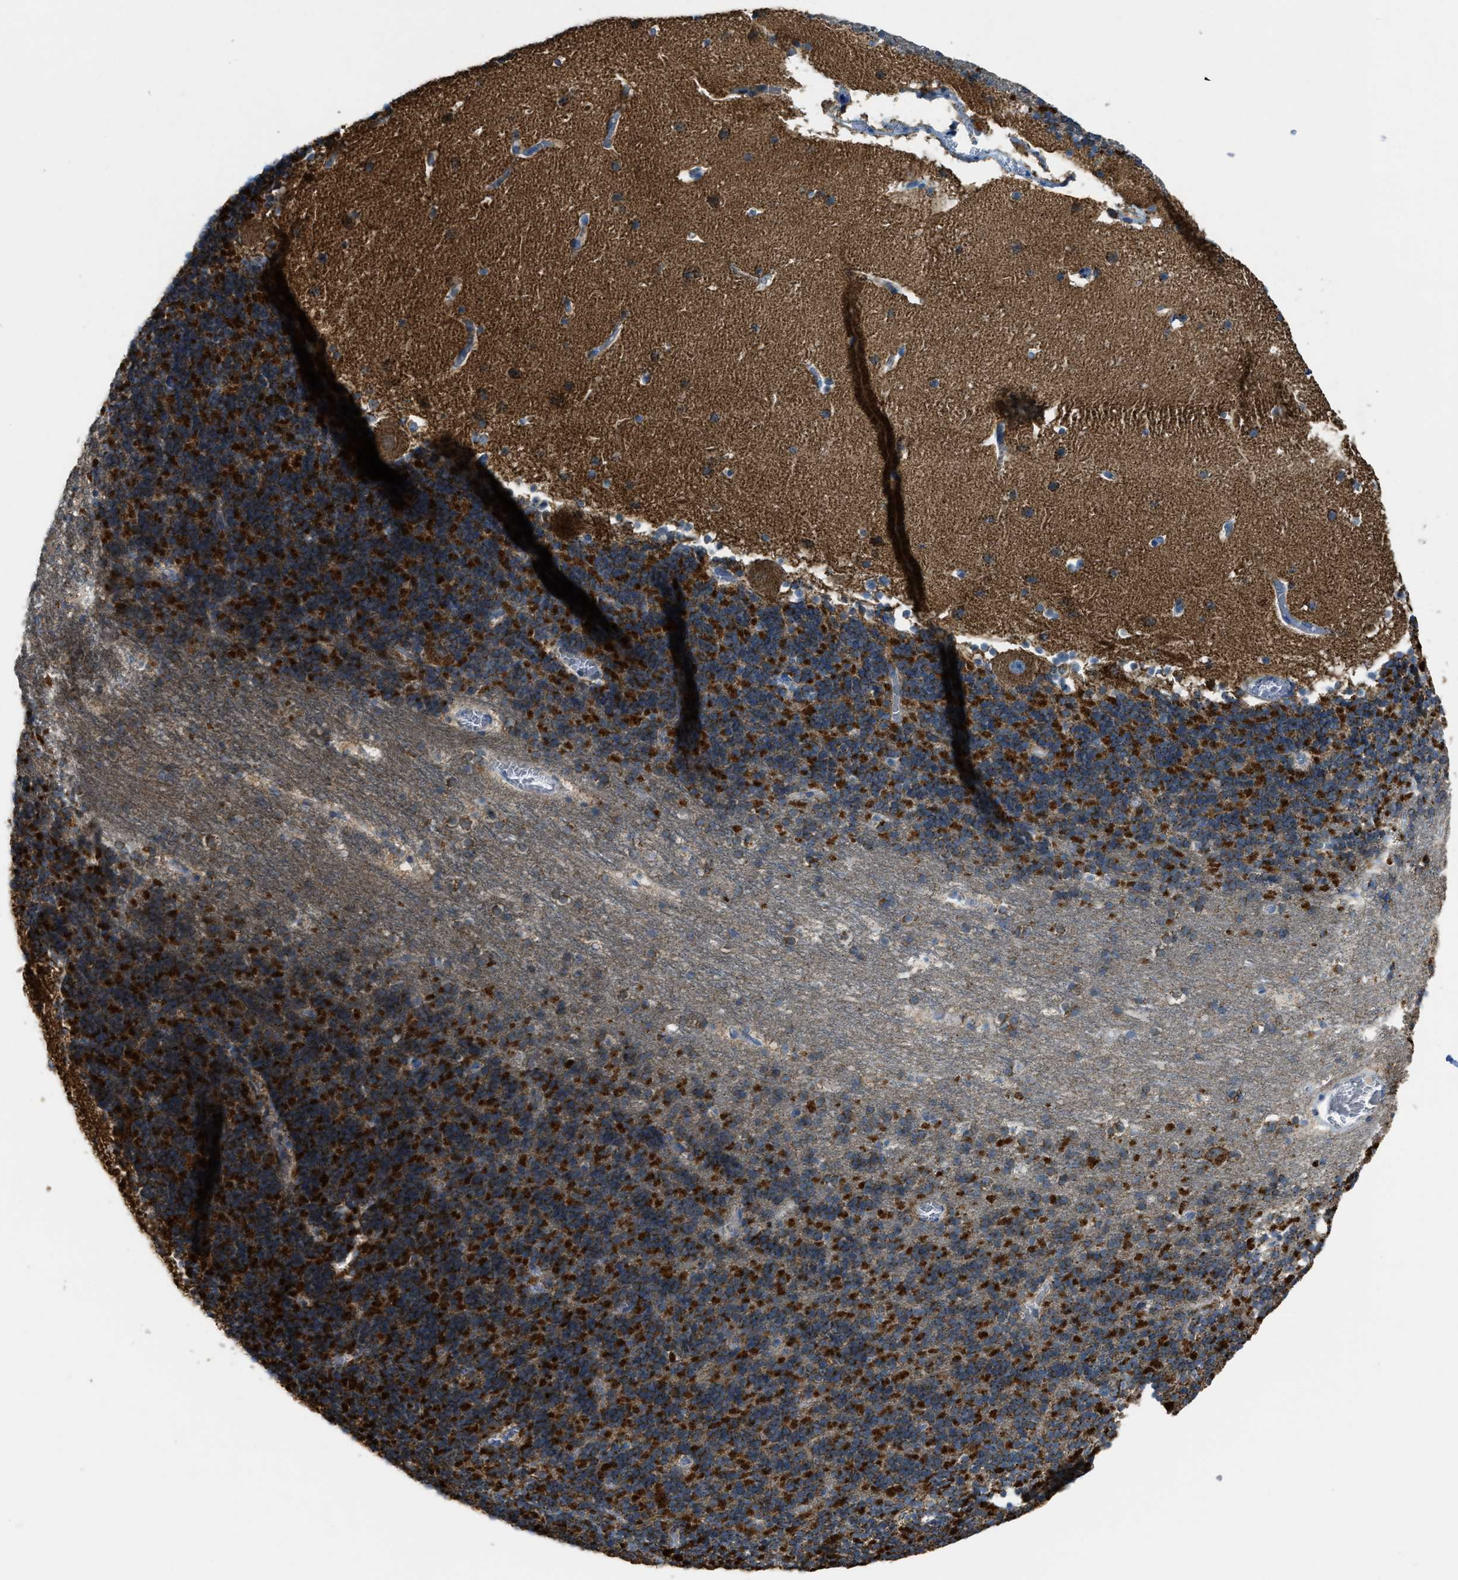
{"staining": {"intensity": "strong", "quantity": ">75%", "location": "cytoplasmic/membranous"}, "tissue": "cerebellum", "cell_type": "Cells in granular layer", "image_type": "normal", "snomed": [{"axis": "morphology", "description": "Normal tissue, NOS"}, {"axis": "topography", "description": "Cerebellum"}], "caption": "A photomicrograph of cerebellum stained for a protein displays strong cytoplasmic/membranous brown staining in cells in granular layer.", "gene": "SLC25A11", "patient": {"sex": "male", "age": 45}}